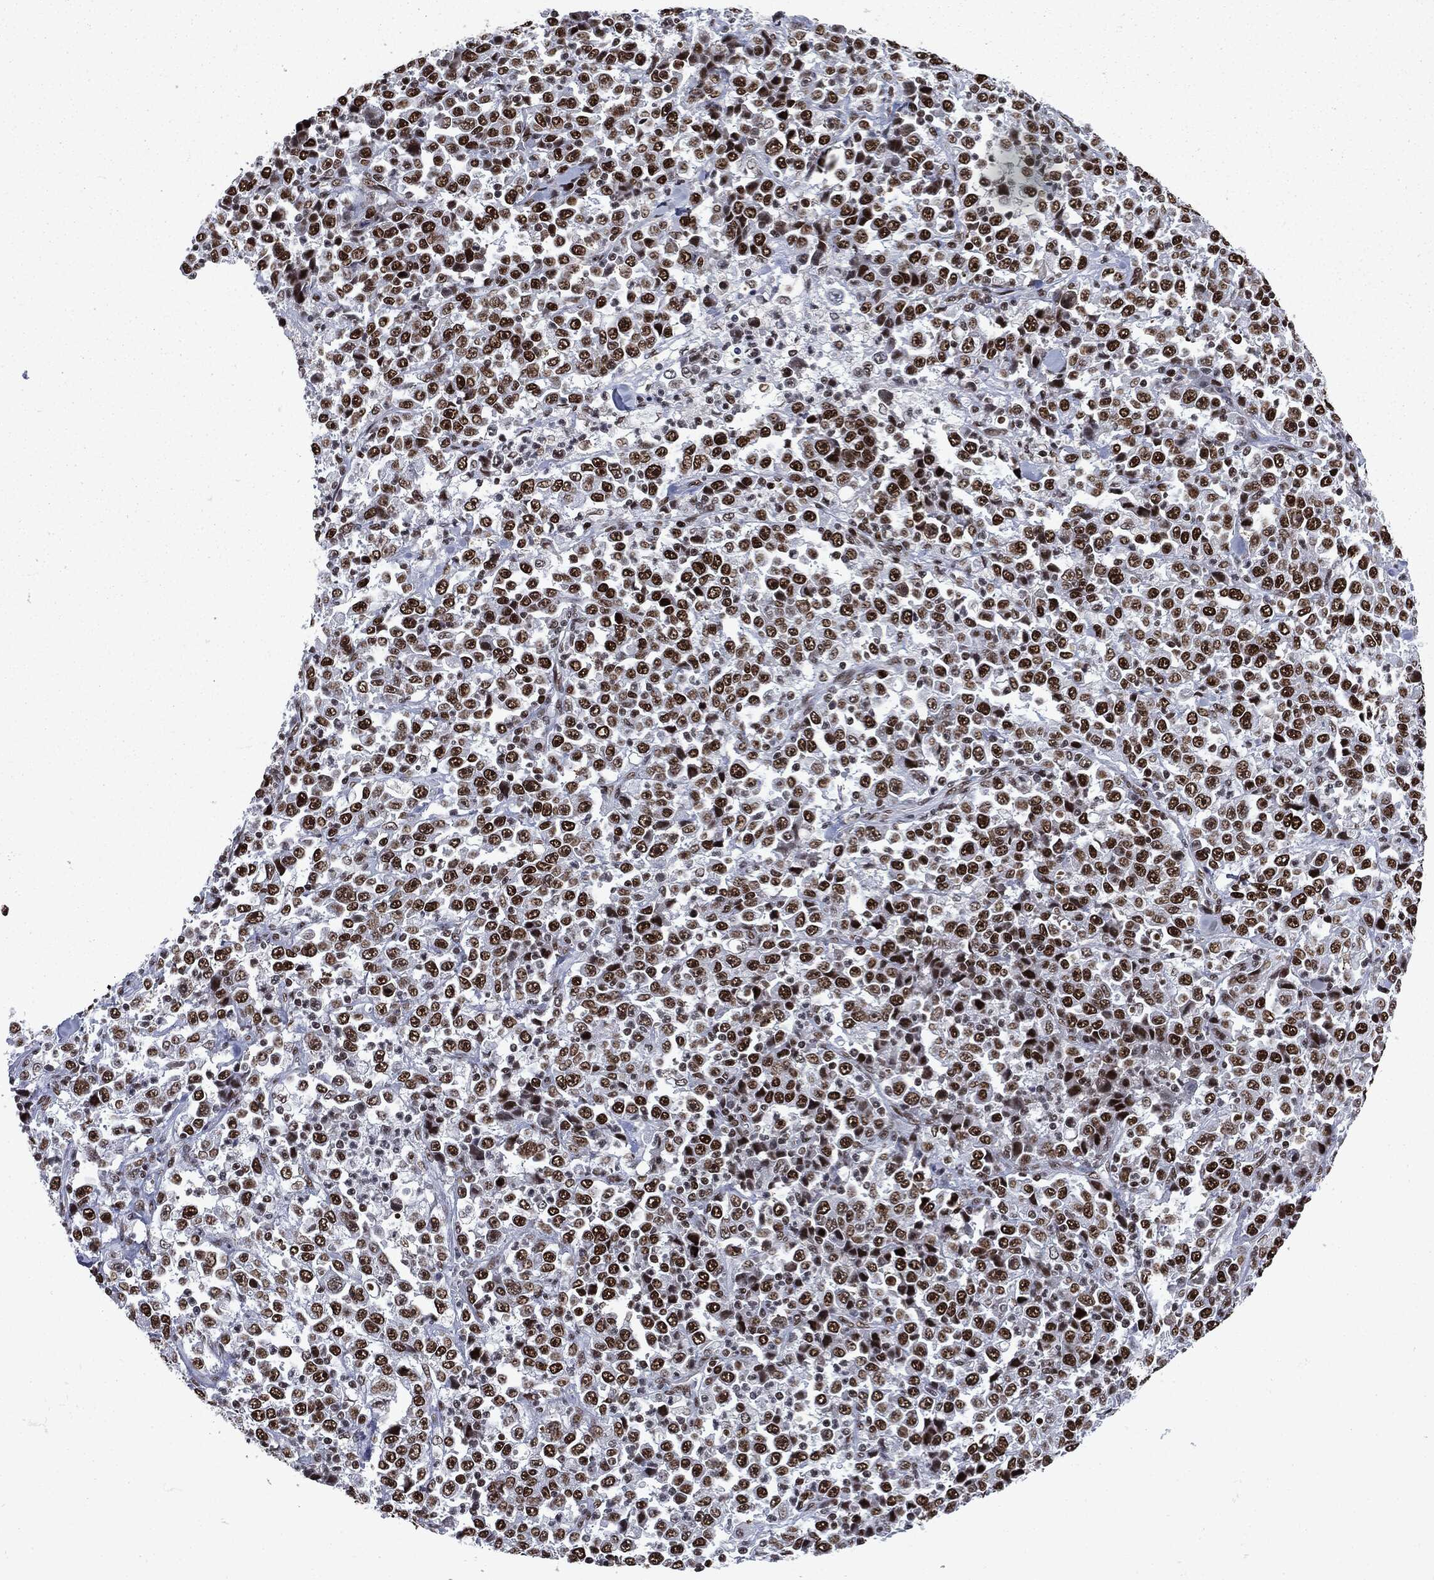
{"staining": {"intensity": "strong", "quantity": ">75%", "location": "nuclear"}, "tissue": "stomach cancer", "cell_type": "Tumor cells", "image_type": "cancer", "snomed": [{"axis": "morphology", "description": "Normal tissue, NOS"}, {"axis": "morphology", "description": "Adenocarcinoma, NOS"}, {"axis": "topography", "description": "Stomach, upper"}, {"axis": "topography", "description": "Stomach"}], "caption": "Protein staining by immunohistochemistry displays strong nuclear positivity in approximately >75% of tumor cells in stomach cancer (adenocarcinoma).", "gene": "MSH2", "patient": {"sex": "male", "age": 59}}